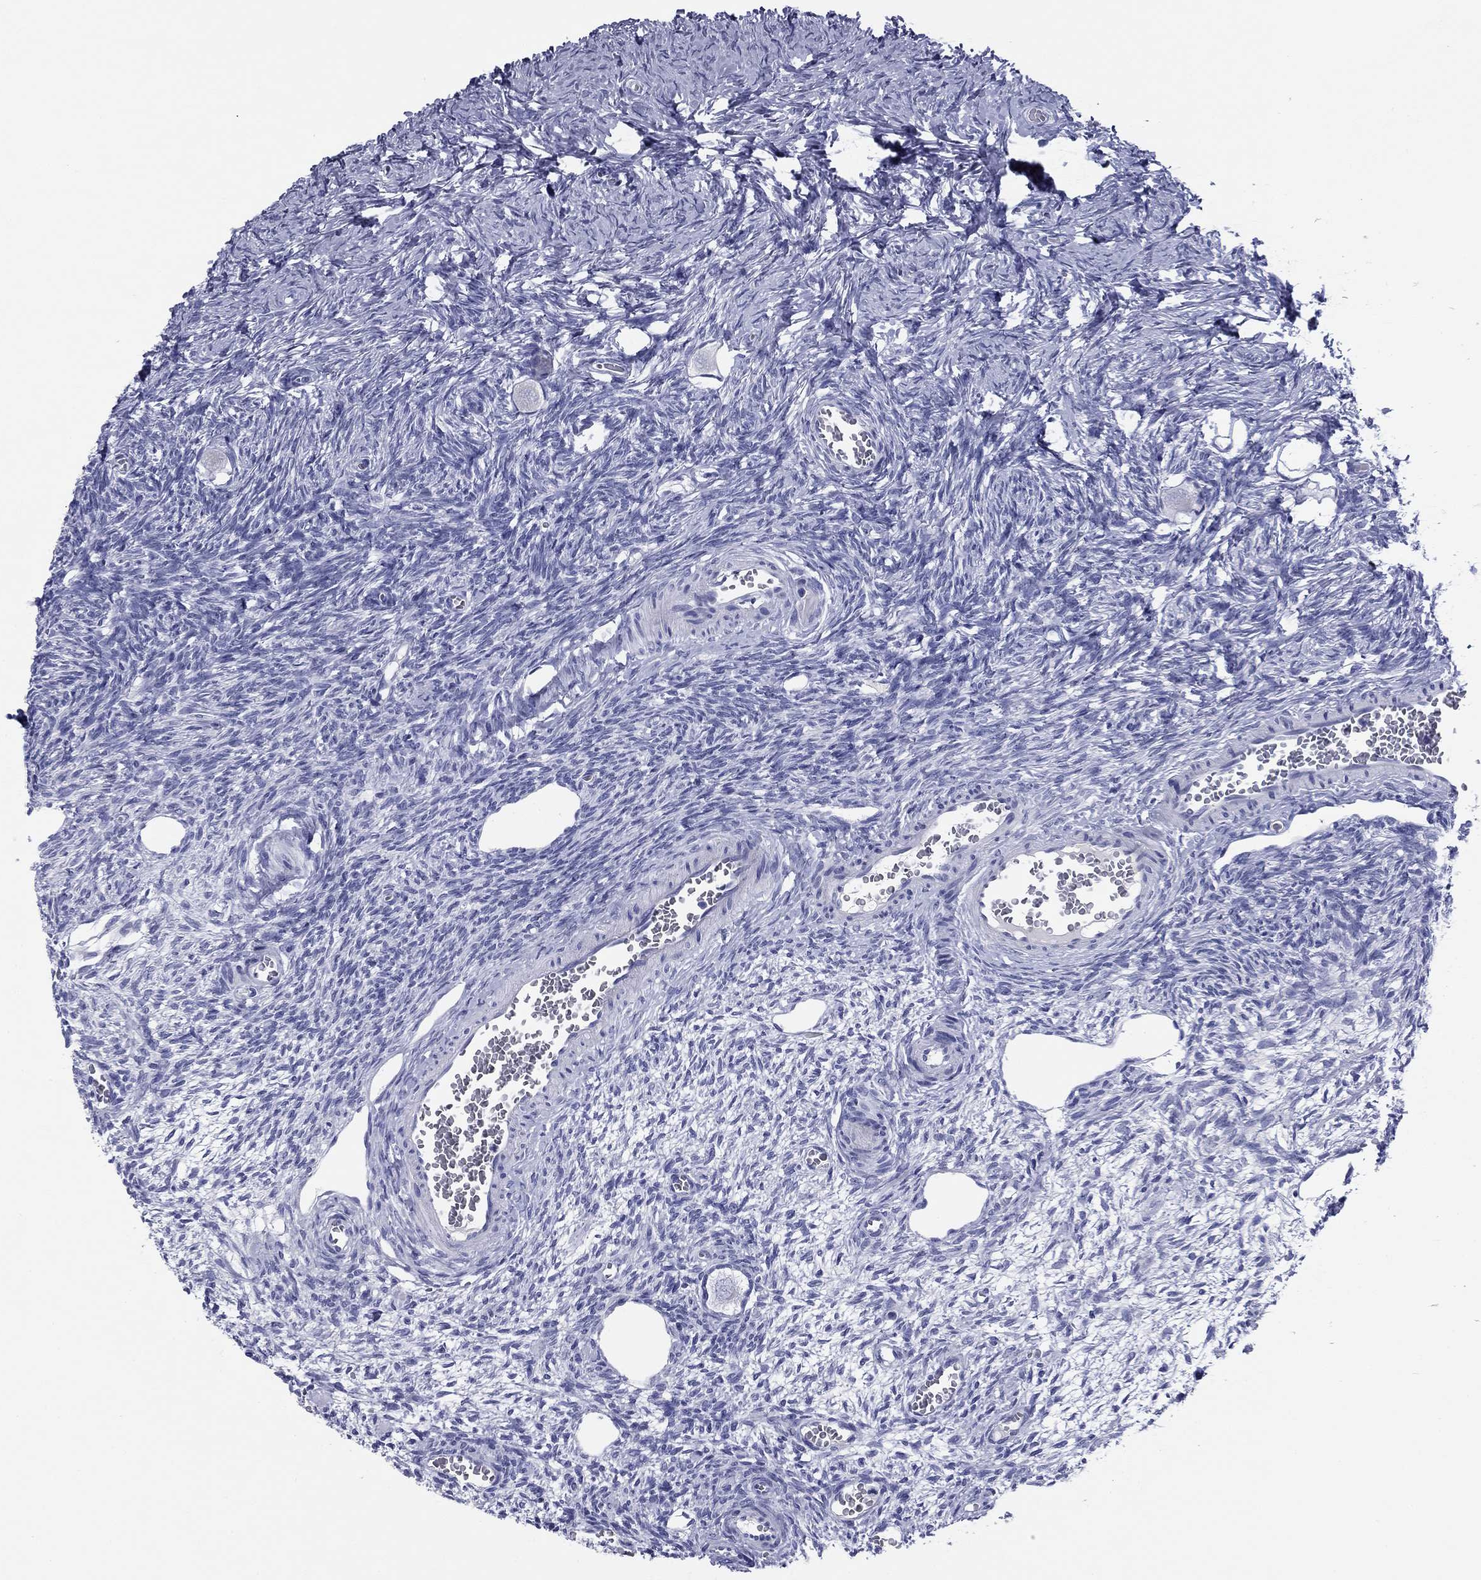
{"staining": {"intensity": "negative", "quantity": "none", "location": "none"}, "tissue": "ovary", "cell_type": "Follicle cells", "image_type": "normal", "snomed": [{"axis": "morphology", "description": "Normal tissue, NOS"}, {"axis": "topography", "description": "Ovary"}], "caption": "Immunohistochemical staining of unremarkable human ovary reveals no significant positivity in follicle cells.", "gene": "ABCC2", "patient": {"sex": "female", "age": 27}}